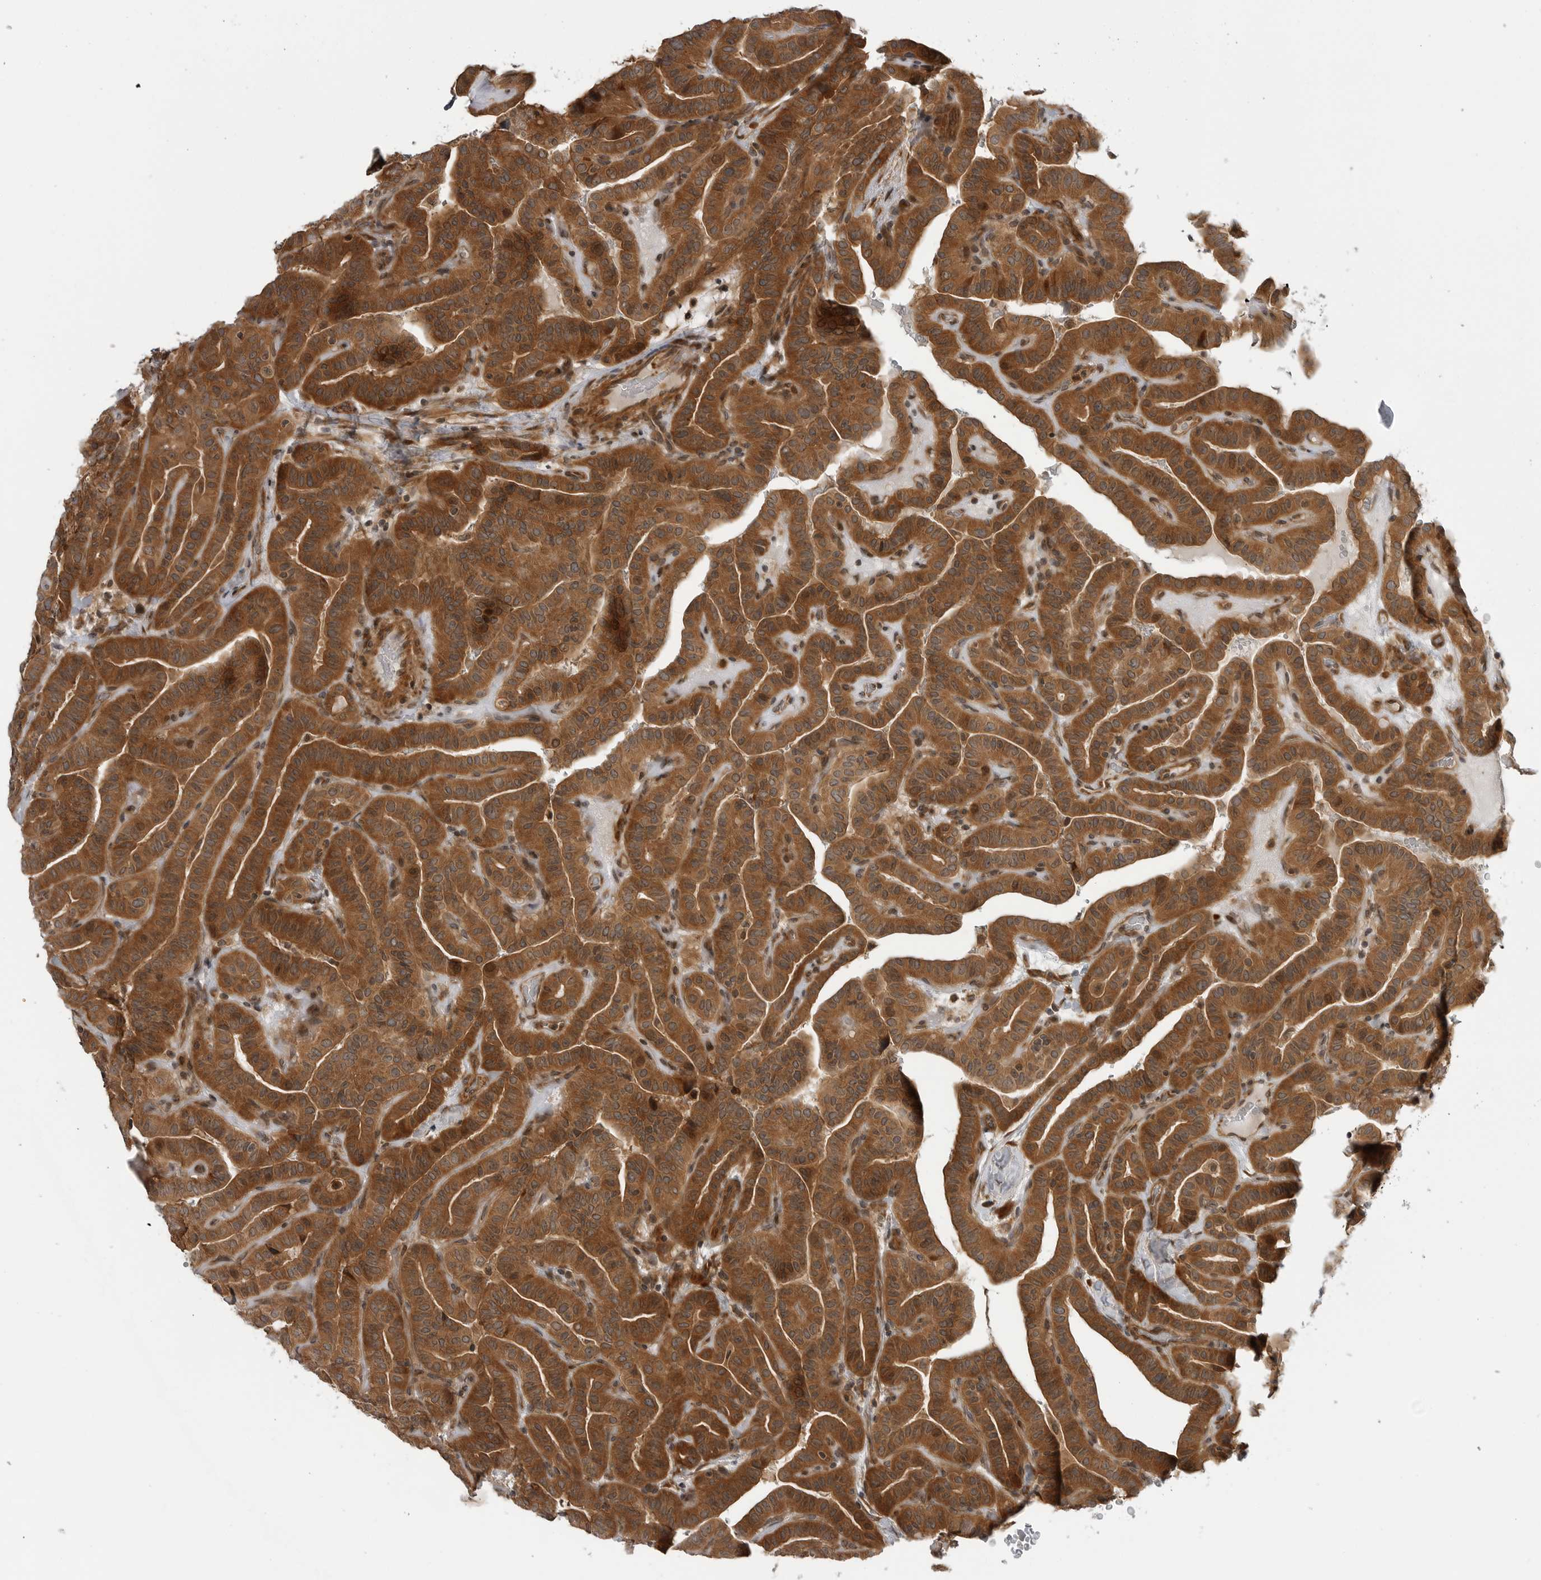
{"staining": {"intensity": "strong", "quantity": ">75%", "location": "cytoplasmic/membranous"}, "tissue": "thyroid cancer", "cell_type": "Tumor cells", "image_type": "cancer", "snomed": [{"axis": "morphology", "description": "Papillary adenocarcinoma, NOS"}, {"axis": "topography", "description": "Thyroid gland"}], "caption": "There is high levels of strong cytoplasmic/membranous expression in tumor cells of thyroid cancer (papillary adenocarcinoma), as demonstrated by immunohistochemical staining (brown color).", "gene": "LRRC45", "patient": {"sex": "male", "age": 77}}